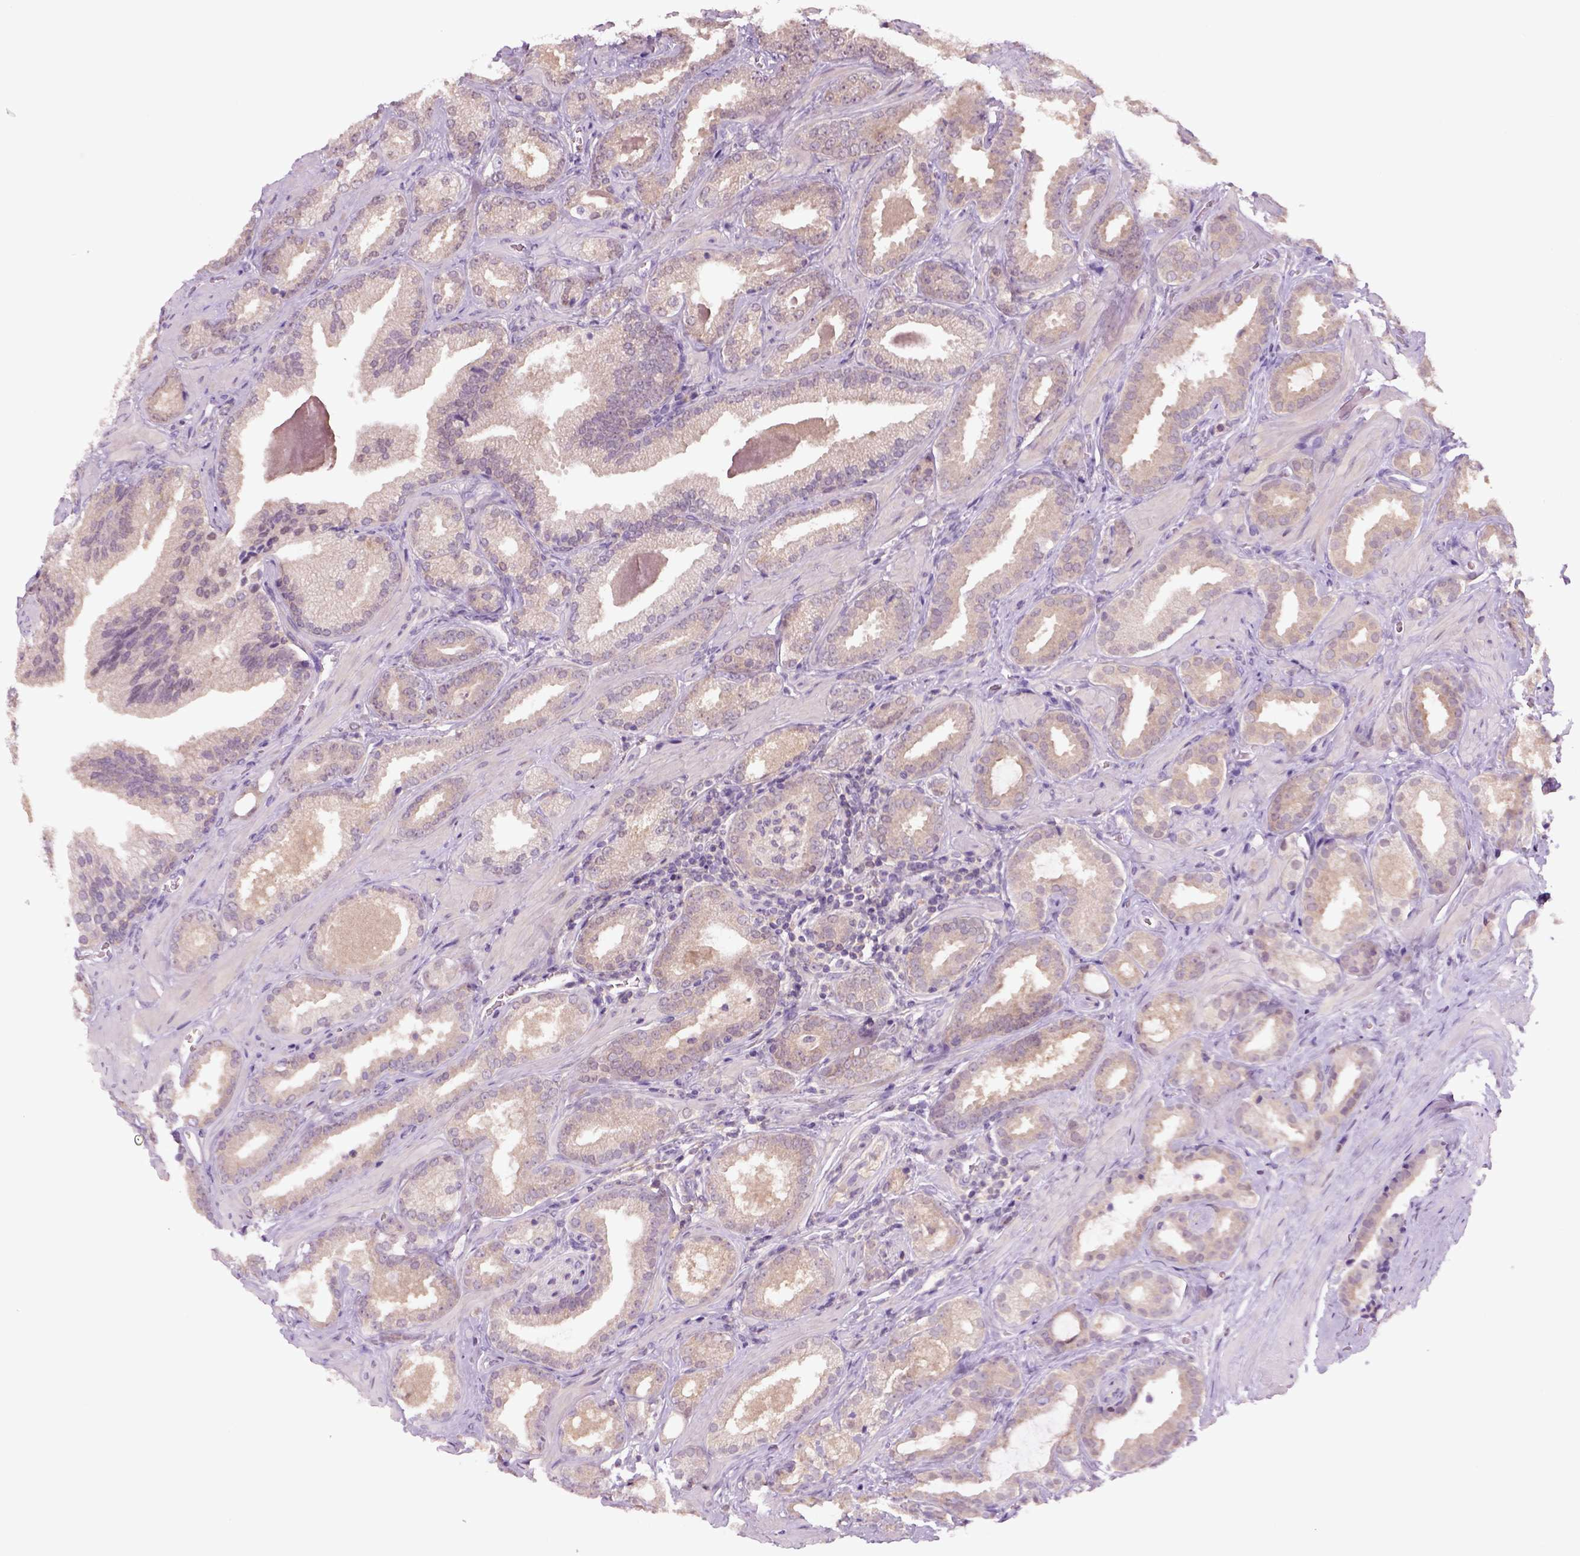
{"staining": {"intensity": "weak", "quantity": "<25%", "location": "cytoplasmic/membranous"}, "tissue": "prostate cancer", "cell_type": "Tumor cells", "image_type": "cancer", "snomed": [{"axis": "morphology", "description": "Adenocarcinoma, Low grade"}, {"axis": "topography", "description": "Prostate"}], "caption": "DAB immunohistochemical staining of prostate cancer (low-grade adenocarcinoma) displays no significant staining in tumor cells.", "gene": "GOT1", "patient": {"sex": "male", "age": 62}}